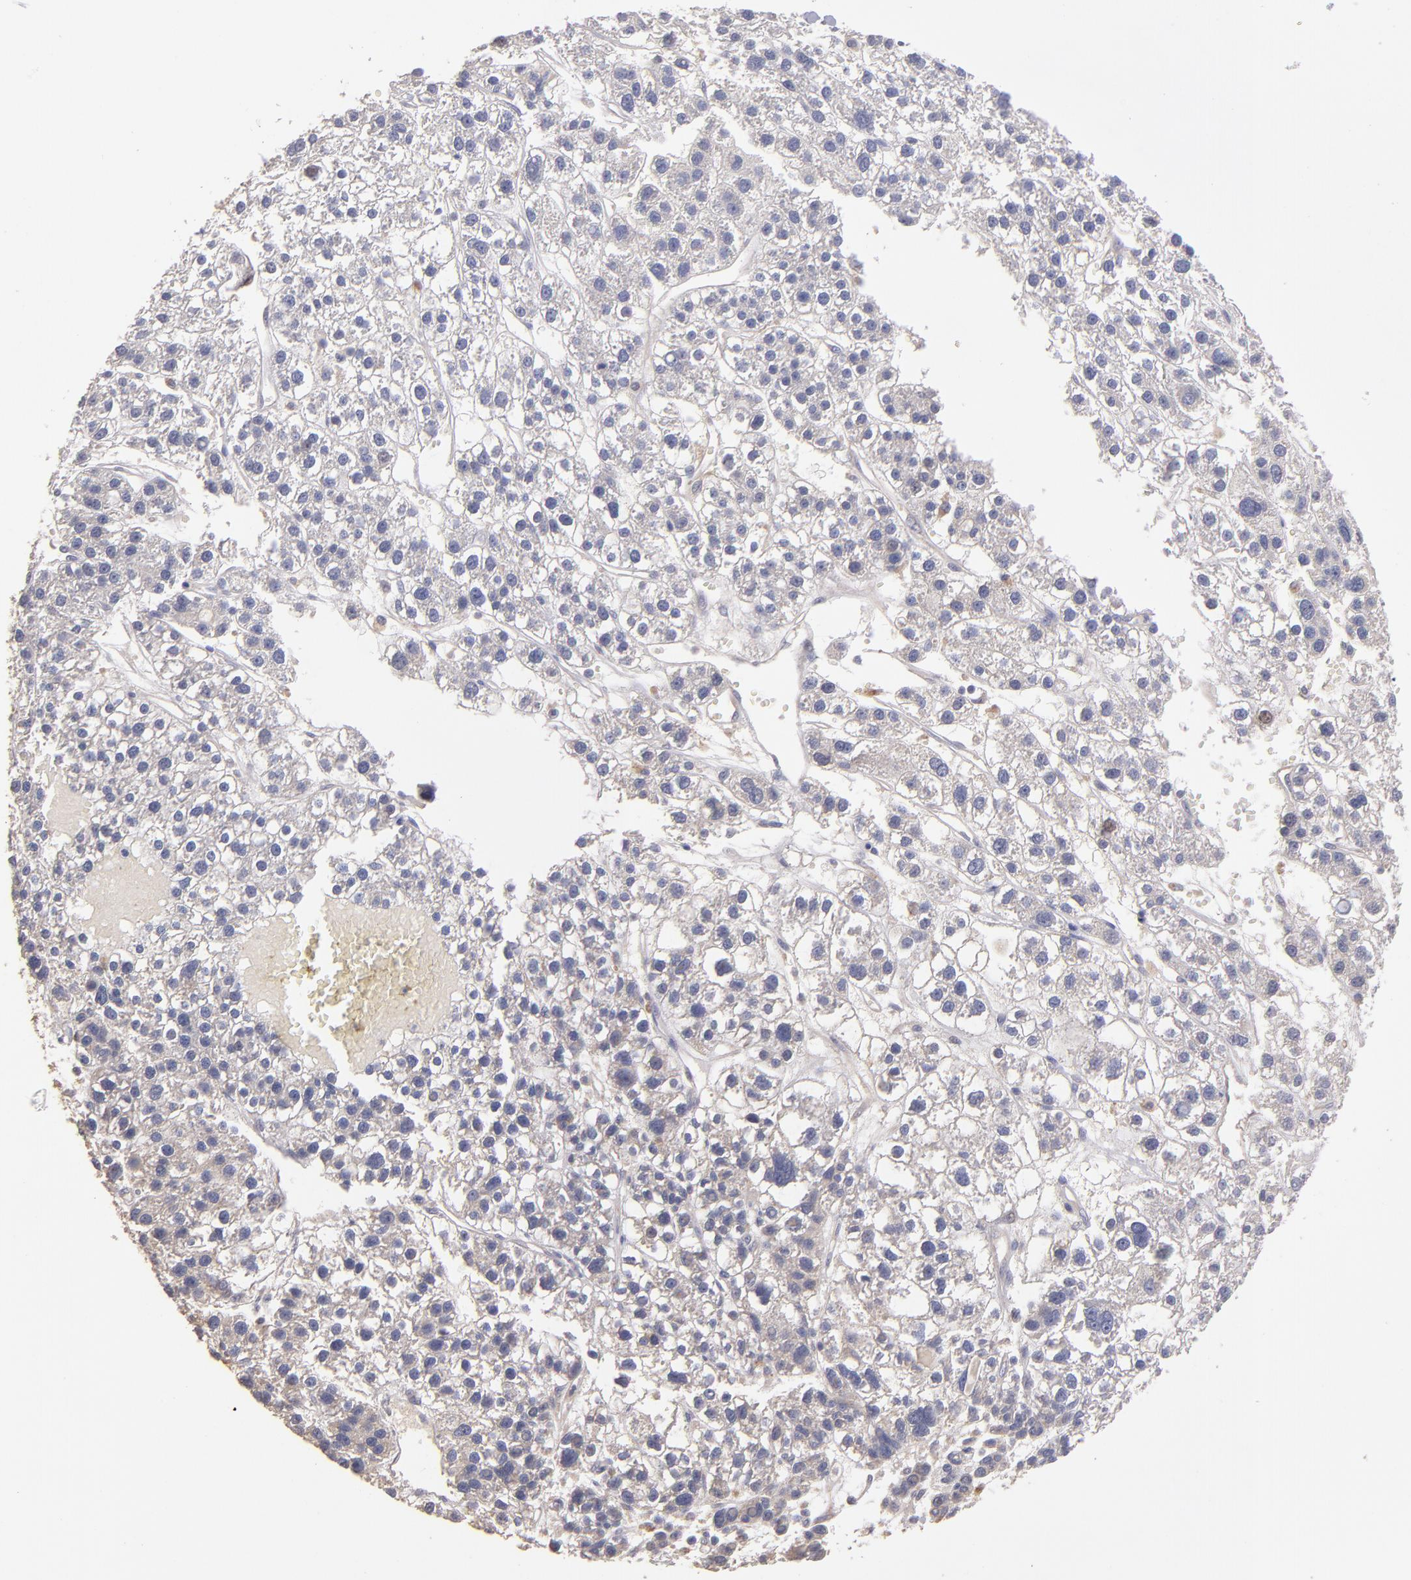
{"staining": {"intensity": "negative", "quantity": "none", "location": "none"}, "tissue": "liver cancer", "cell_type": "Tumor cells", "image_type": "cancer", "snomed": [{"axis": "morphology", "description": "Carcinoma, Hepatocellular, NOS"}, {"axis": "topography", "description": "Liver"}], "caption": "IHC histopathology image of neoplastic tissue: hepatocellular carcinoma (liver) stained with DAB (3,3'-diaminobenzidine) reveals no significant protein positivity in tumor cells.", "gene": "GNAZ", "patient": {"sex": "female", "age": 85}}